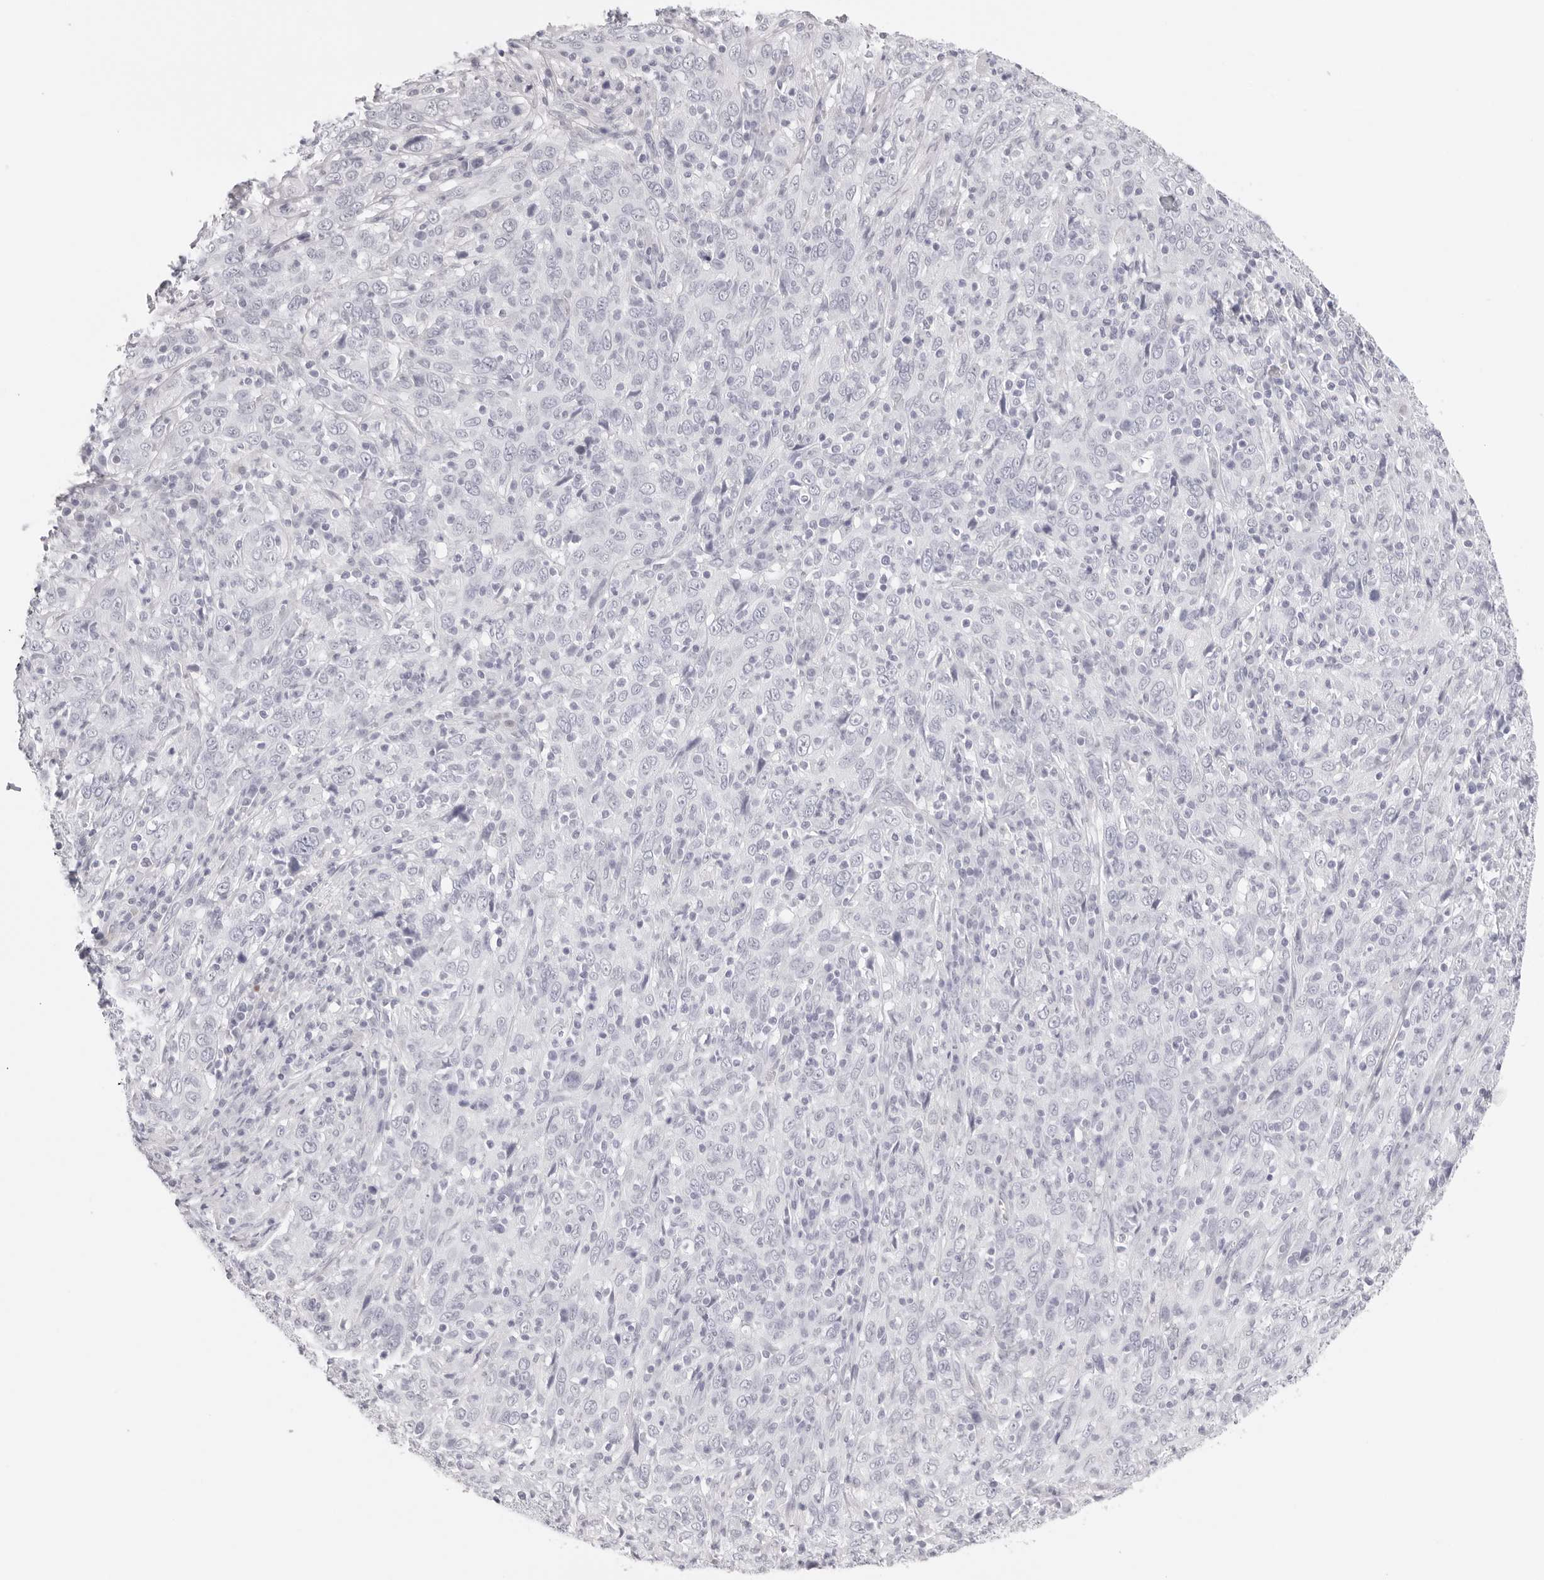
{"staining": {"intensity": "negative", "quantity": "none", "location": "none"}, "tissue": "cervical cancer", "cell_type": "Tumor cells", "image_type": "cancer", "snomed": [{"axis": "morphology", "description": "Squamous cell carcinoma, NOS"}, {"axis": "topography", "description": "Cervix"}], "caption": "An immunohistochemistry (IHC) micrograph of cervical cancer (squamous cell carcinoma) is shown. There is no staining in tumor cells of cervical cancer (squamous cell carcinoma).", "gene": "CST5", "patient": {"sex": "female", "age": 46}}